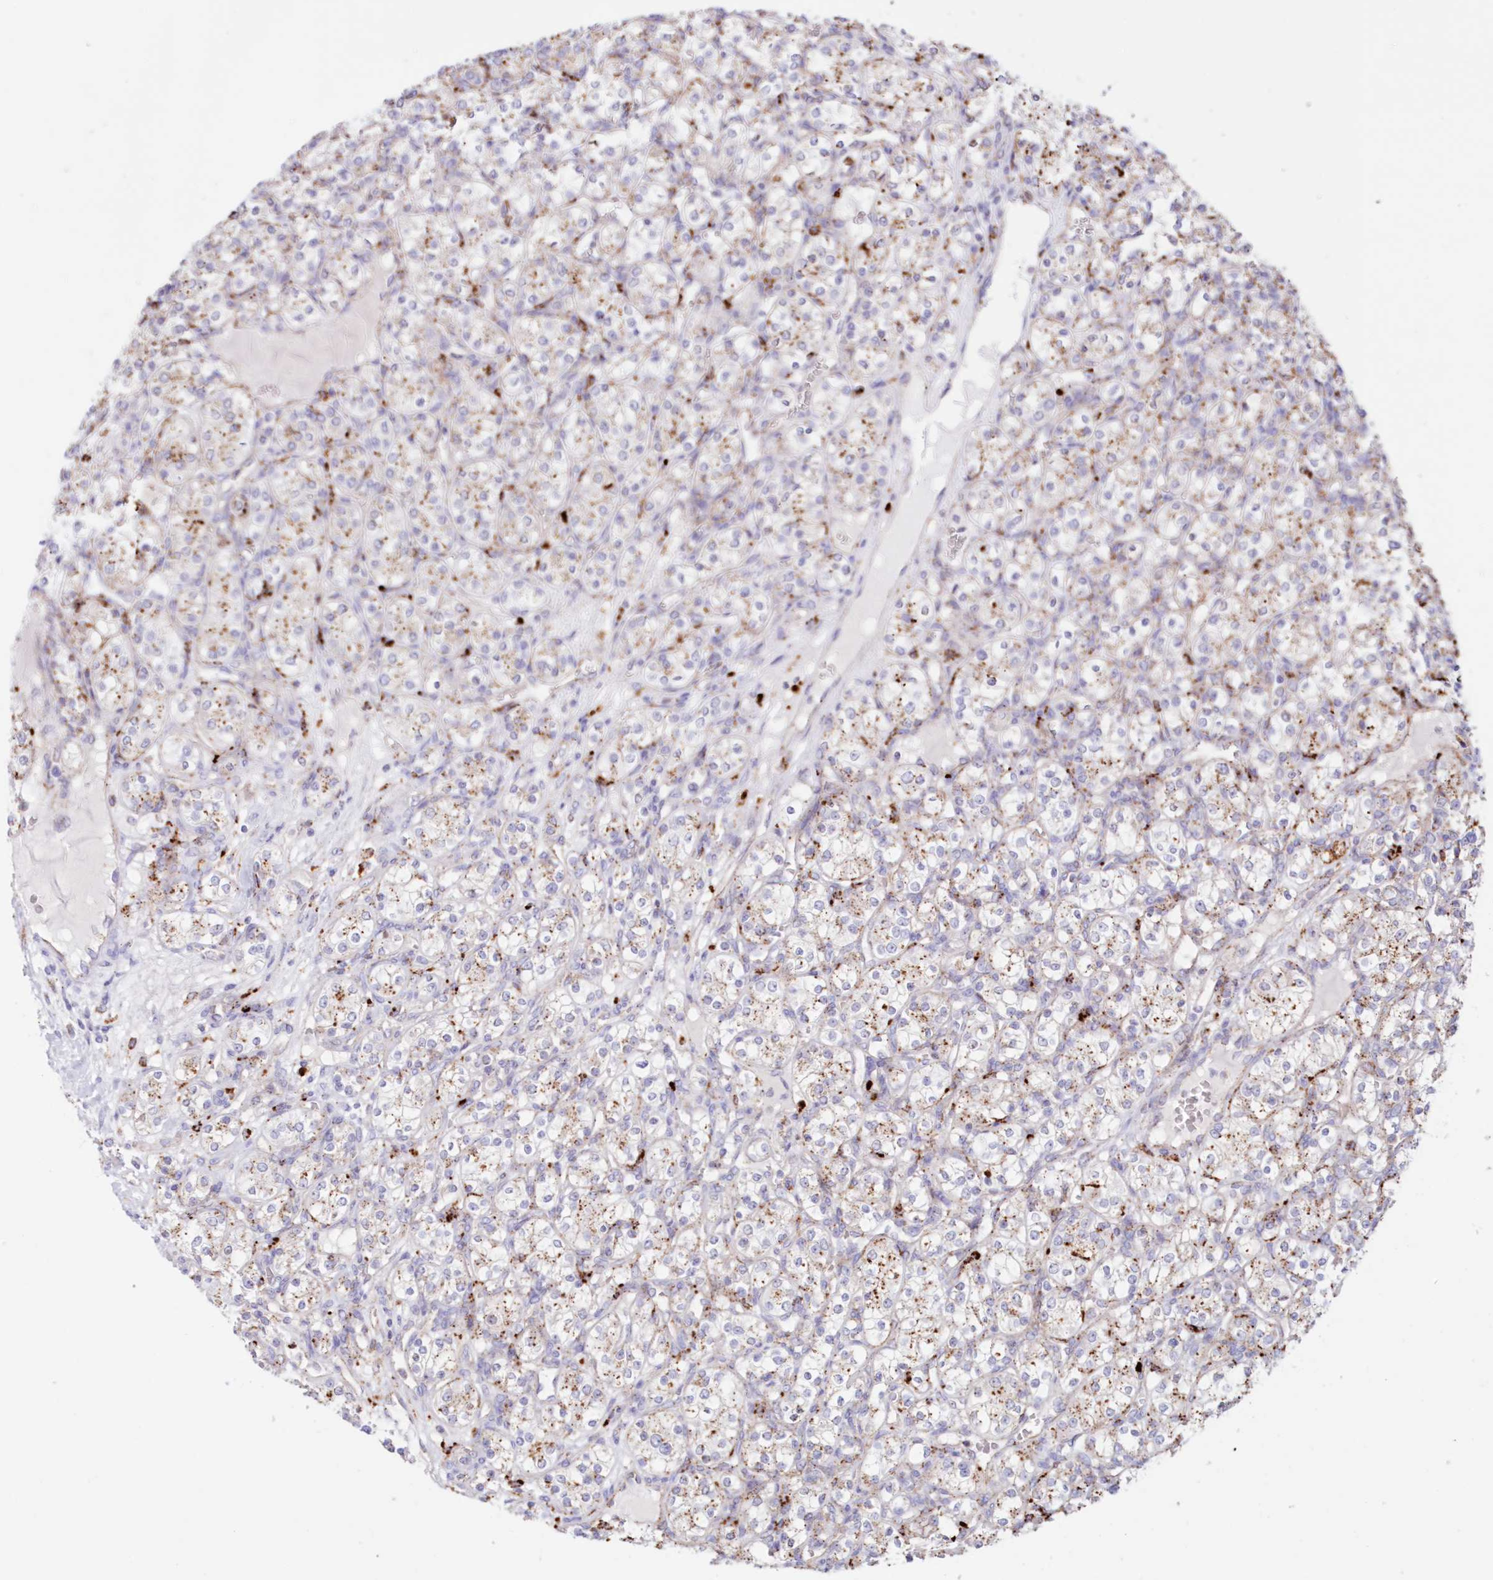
{"staining": {"intensity": "moderate", "quantity": "<25%", "location": "cytoplasmic/membranous"}, "tissue": "renal cancer", "cell_type": "Tumor cells", "image_type": "cancer", "snomed": [{"axis": "morphology", "description": "Adenocarcinoma, NOS"}, {"axis": "topography", "description": "Kidney"}], "caption": "Approximately <25% of tumor cells in human renal adenocarcinoma show moderate cytoplasmic/membranous protein staining as visualized by brown immunohistochemical staining.", "gene": "TPP1", "patient": {"sex": "male", "age": 77}}